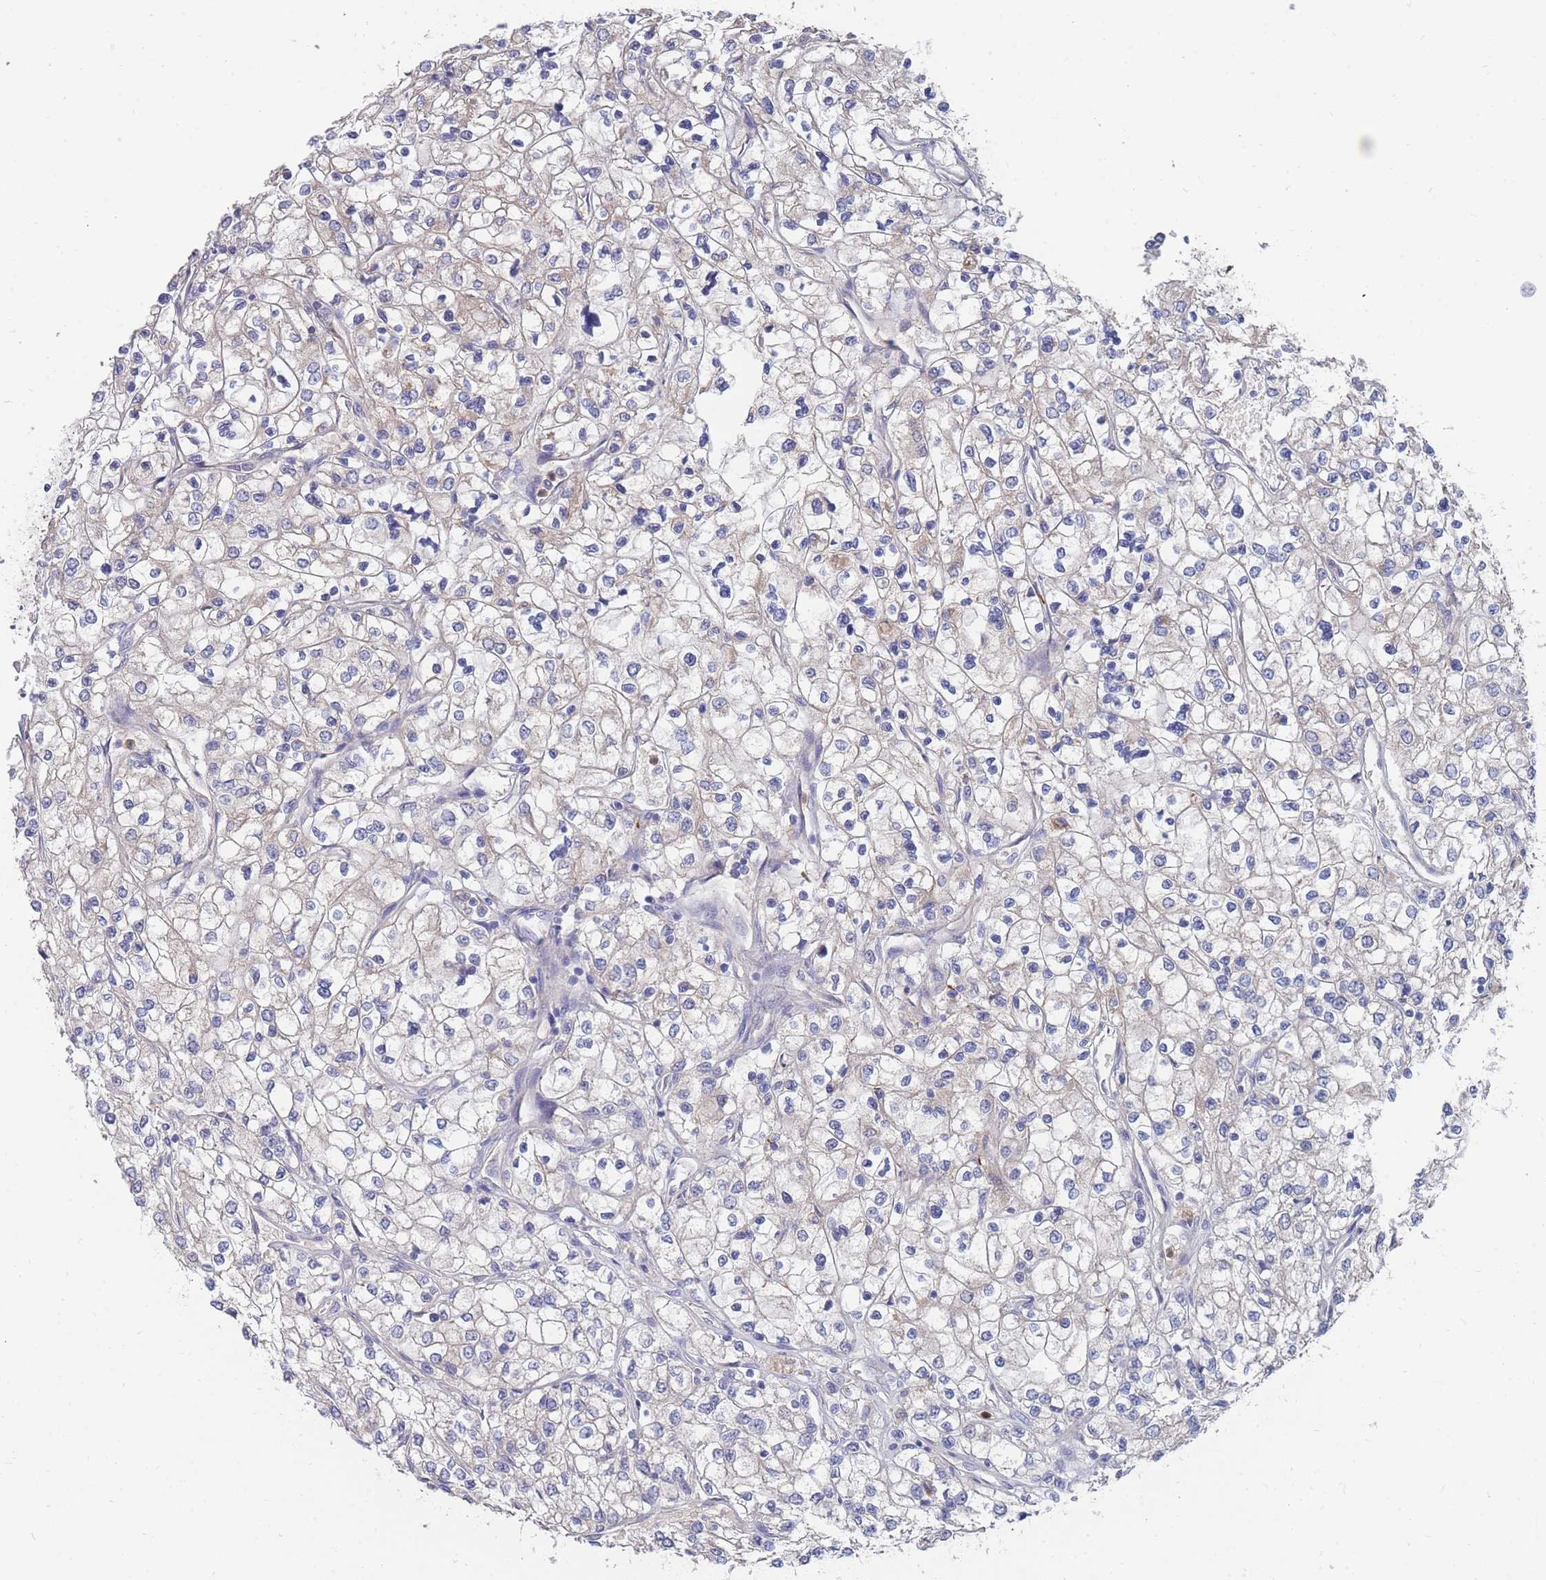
{"staining": {"intensity": "negative", "quantity": "none", "location": "none"}, "tissue": "renal cancer", "cell_type": "Tumor cells", "image_type": "cancer", "snomed": [{"axis": "morphology", "description": "Adenocarcinoma, NOS"}, {"axis": "topography", "description": "Kidney"}], "caption": "This is an IHC photomicrograph of renal adenocarcinoma. There is no positivity in tumor cells.", "gene": "NUB1", "patient": {"sex": "male", "age": 80}}